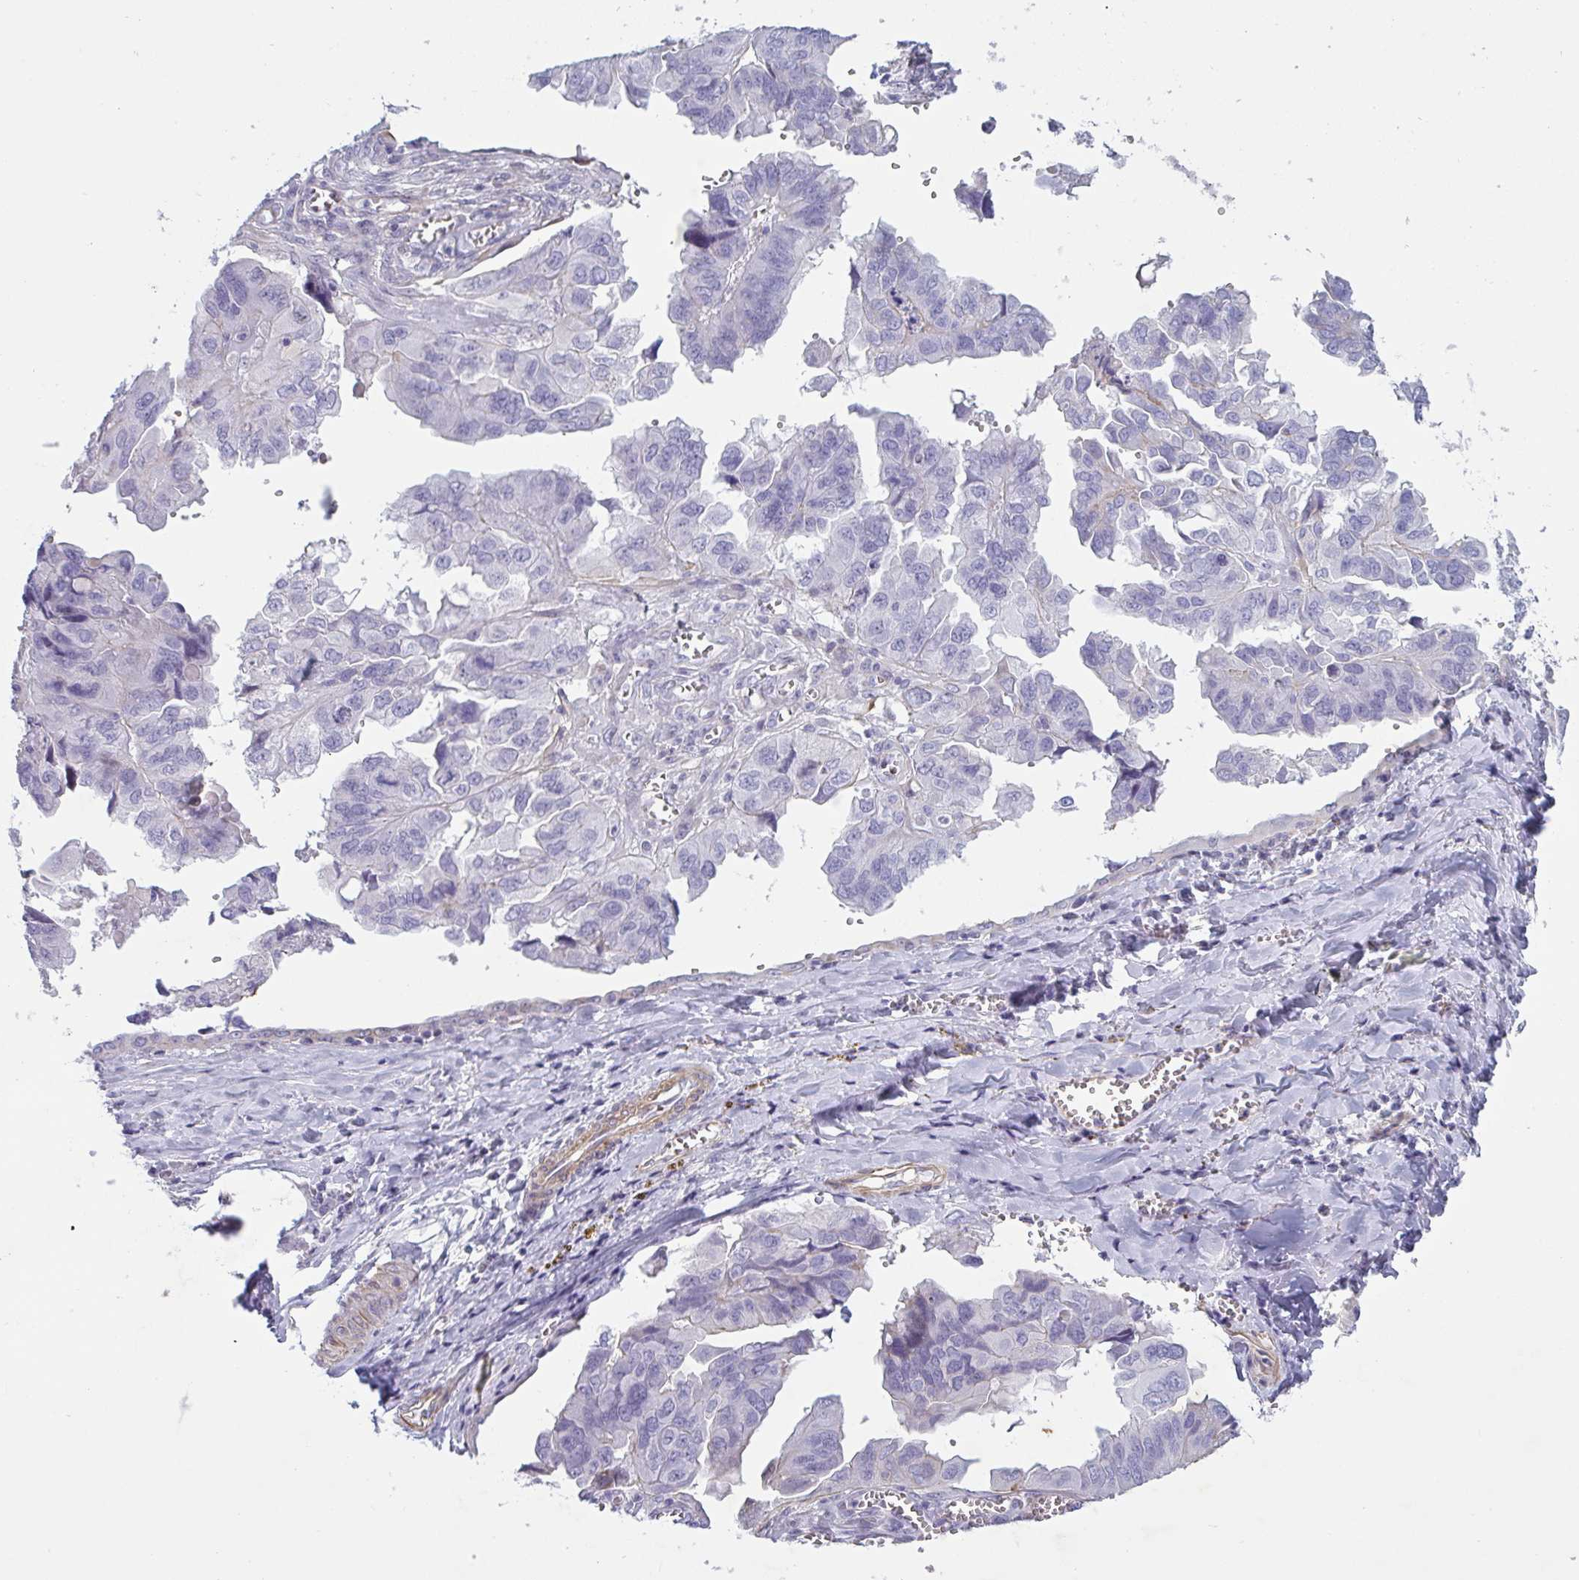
{"staining": {"intensity": "negative", "quantity": "none", "location": "none"}, "tissue": "ovarian cancer", "cell_type": "Tumor cells", "image_type": "cancer", "snomed": [{"axis": "morphology", "description": "Cystadenocarcinoma, serous, NOS"}, {"axis": "topography", "description": "Ovary"}], "caption": "The photomicrograph displays no significant staining in tumor cells of ovarian cancer (serous cystadenocarcinoma).", "gene": "OR5P3", "patient": {"sex": "female", "age": 79}}